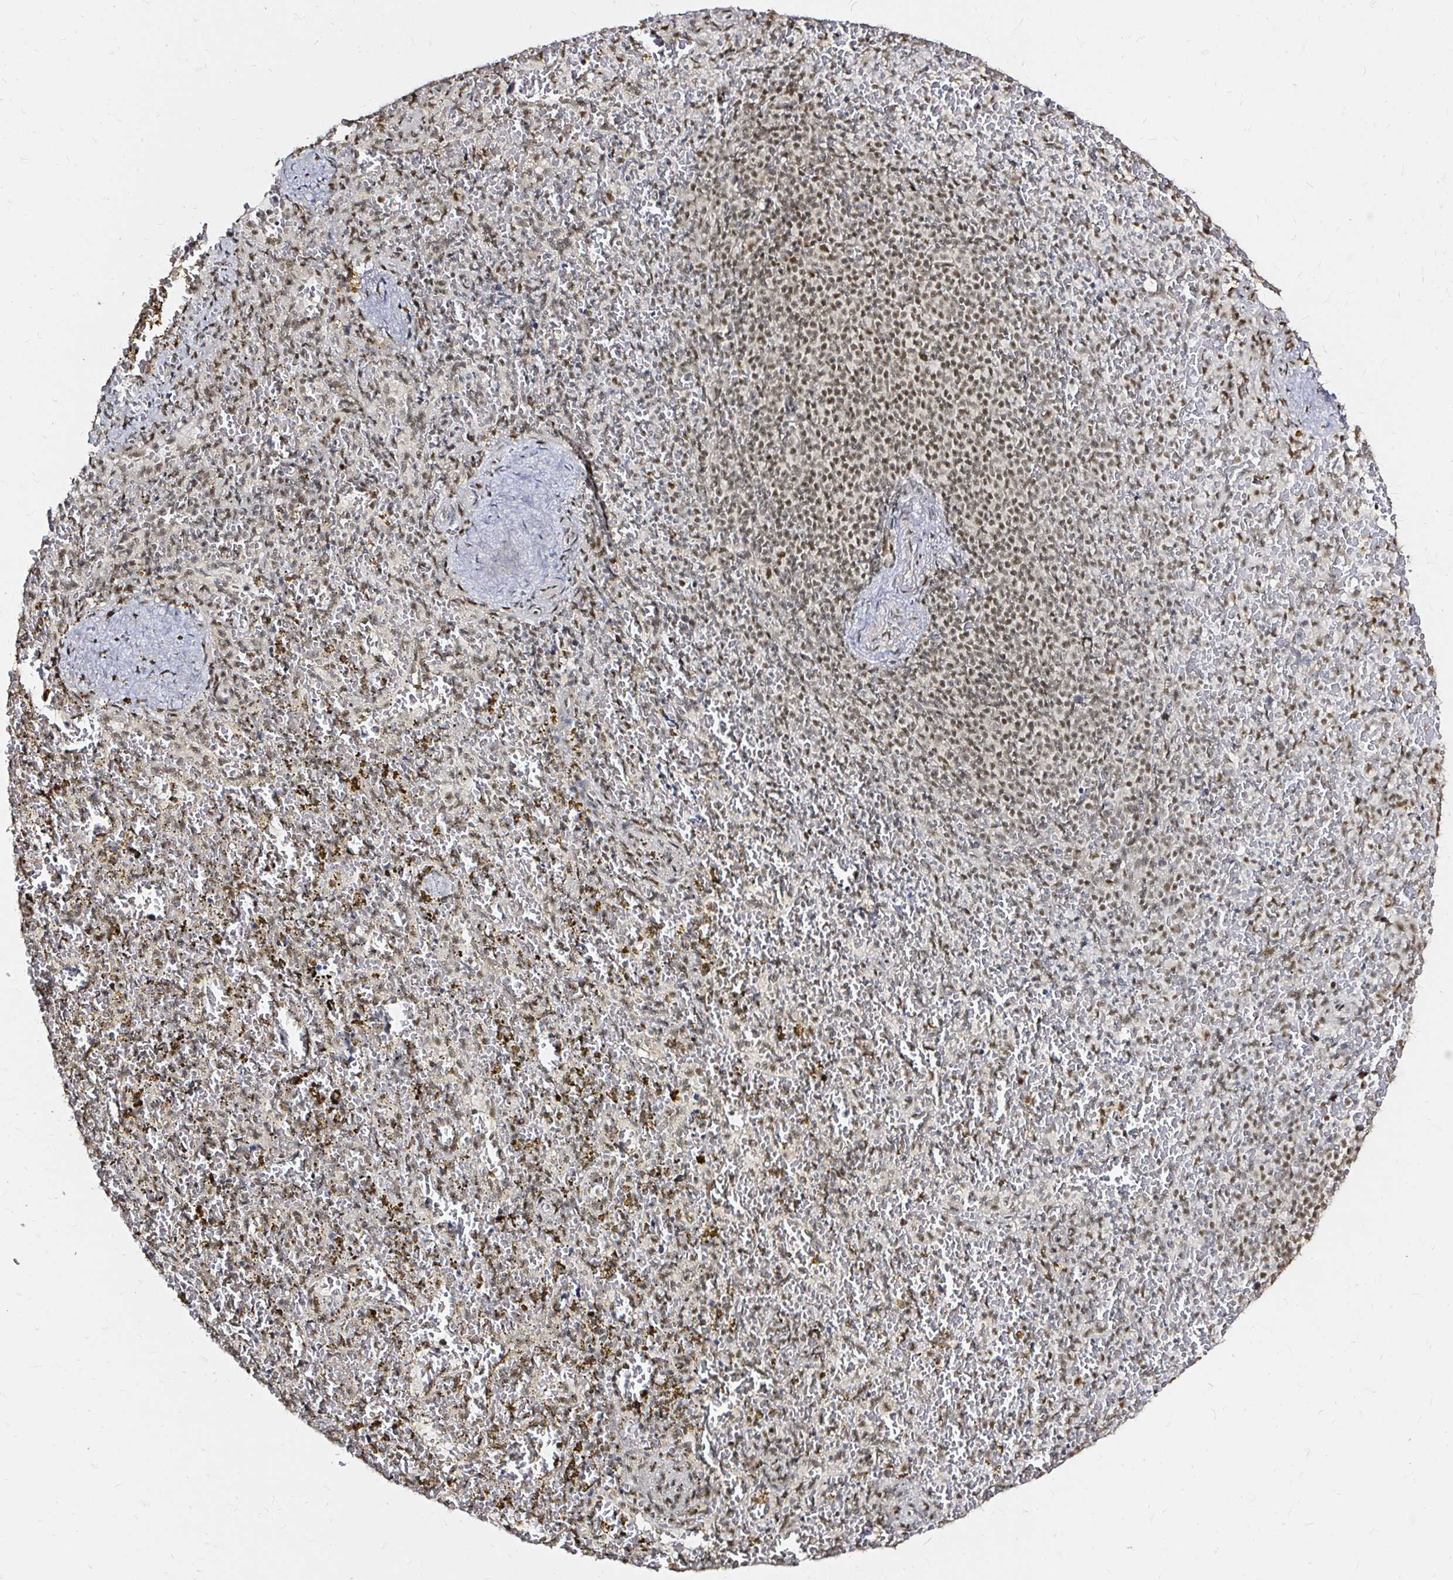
{"staining": {"intensity": "weak", "quantity": "25%-75%", "location": "nuclear"}, "tissue": "spleen", "cell_type": "Cells in red pulp", "image_type": "normal", "snomed": [{"axis": "morphology", "description": "Normal tissue, NOS"}, {"axis": "topography", "description": "Spleen"}], "caption": "Immunohistochemical staining of unremarkable spleen reveals low levels of weak nuclear staining in about 25%-75% of cells in red pulp. (DAB (3,3'-diaminobenzidine) = brown stain, brightfield microscopy at high magnification).", "gene": "SNRPC", "patient": {"sex": "female", "age": 50}}